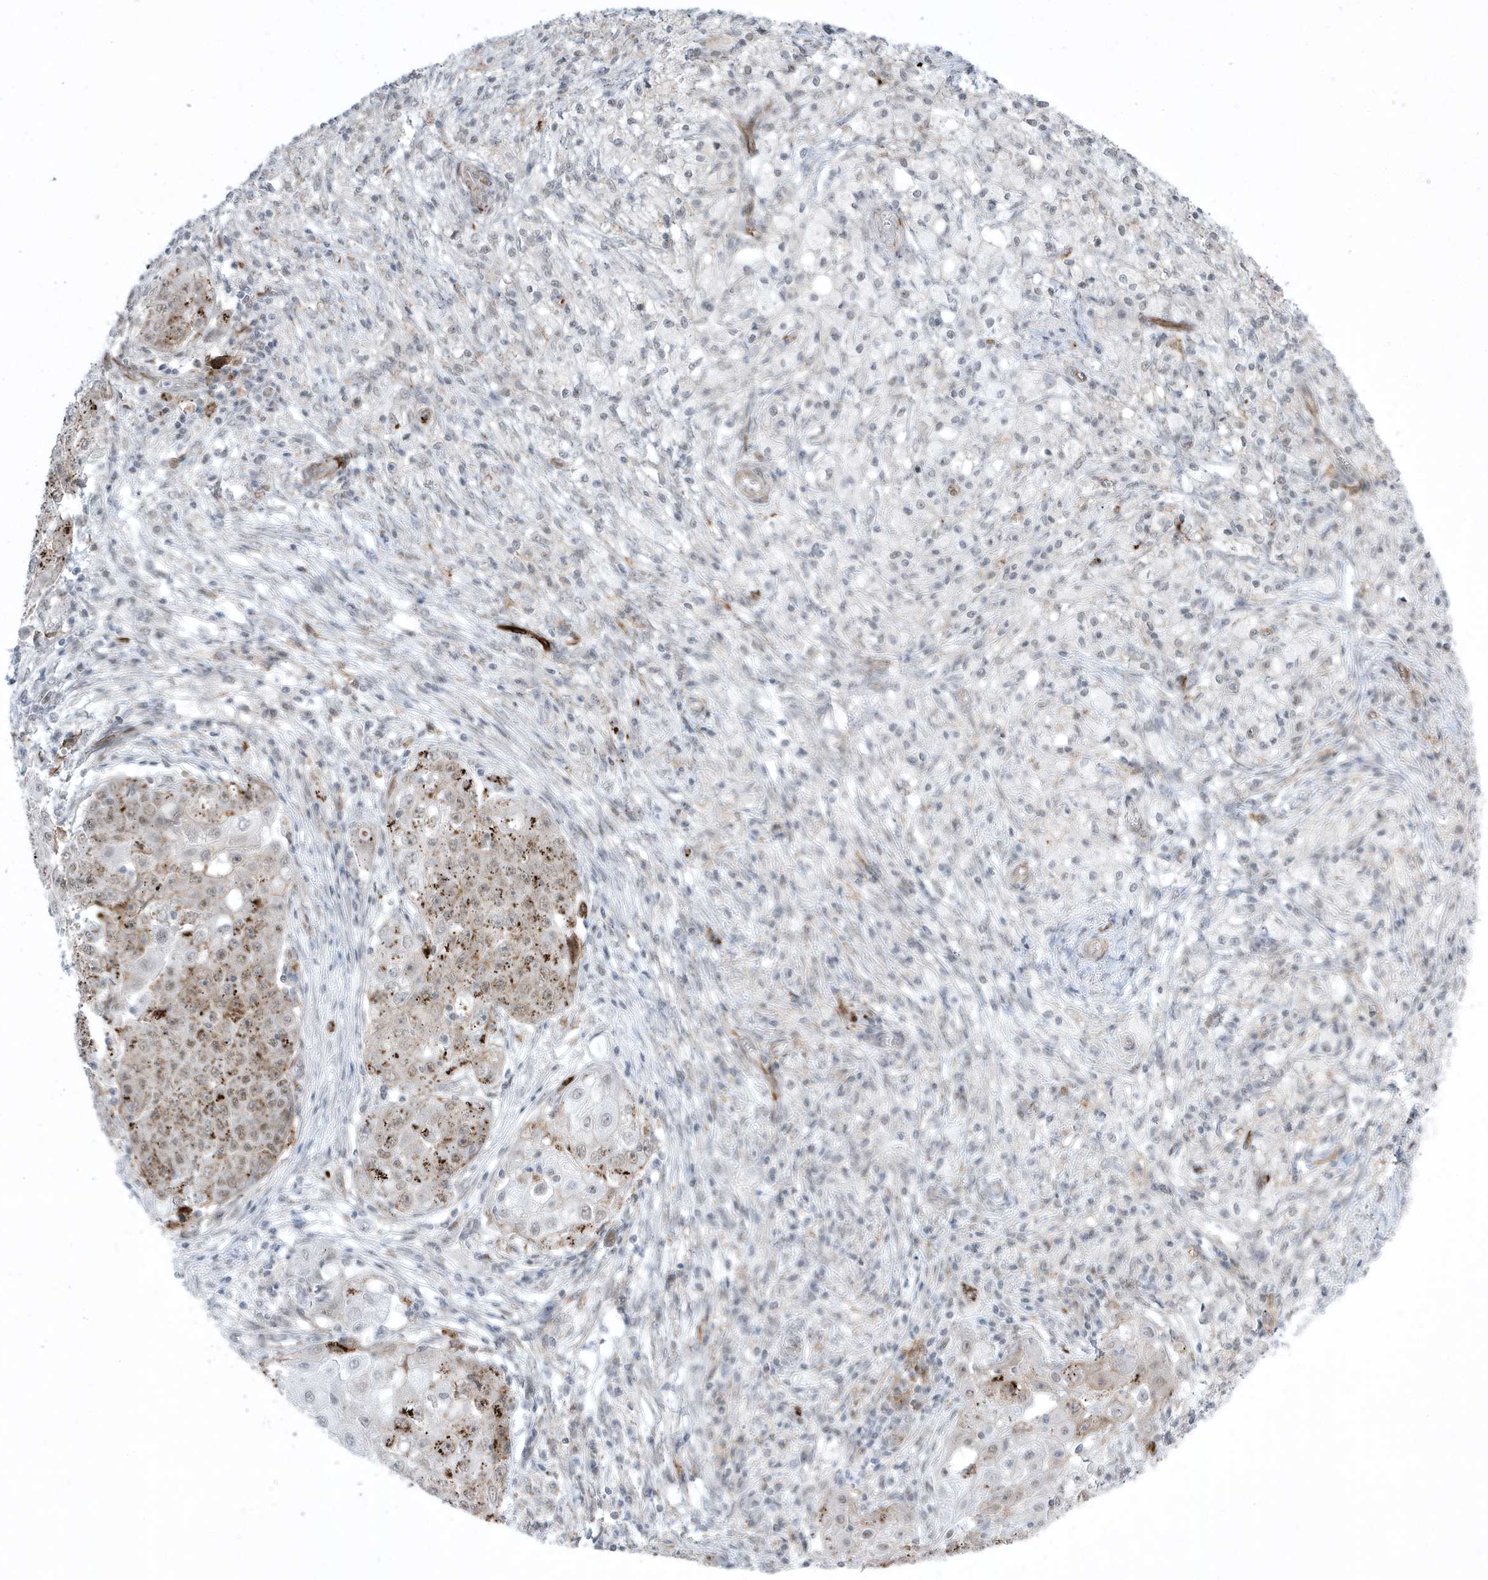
{"staining": {"intensity": "strong", "quantity": "<25%", "location": "cytoplasmic/membranous,nuclear"}, "tissue": "ovarian cancer", "cell_type": "Tumor cells", "image_type": "cancer", "snomed": [{"axis": "morphology", "description": "Carcinoma, endometroid"}, {"axis": "topography", "description": "Ovary"}], "caption": "Ovarian cancer was stained to show a protein in brown. There is medium levels of strong cytoplasmic/membranous and nuclear positivity in approximately <25% of tumor cells.", "gene": "ADAMTSL3", "patient": {"sex": "female", "age": 42}}